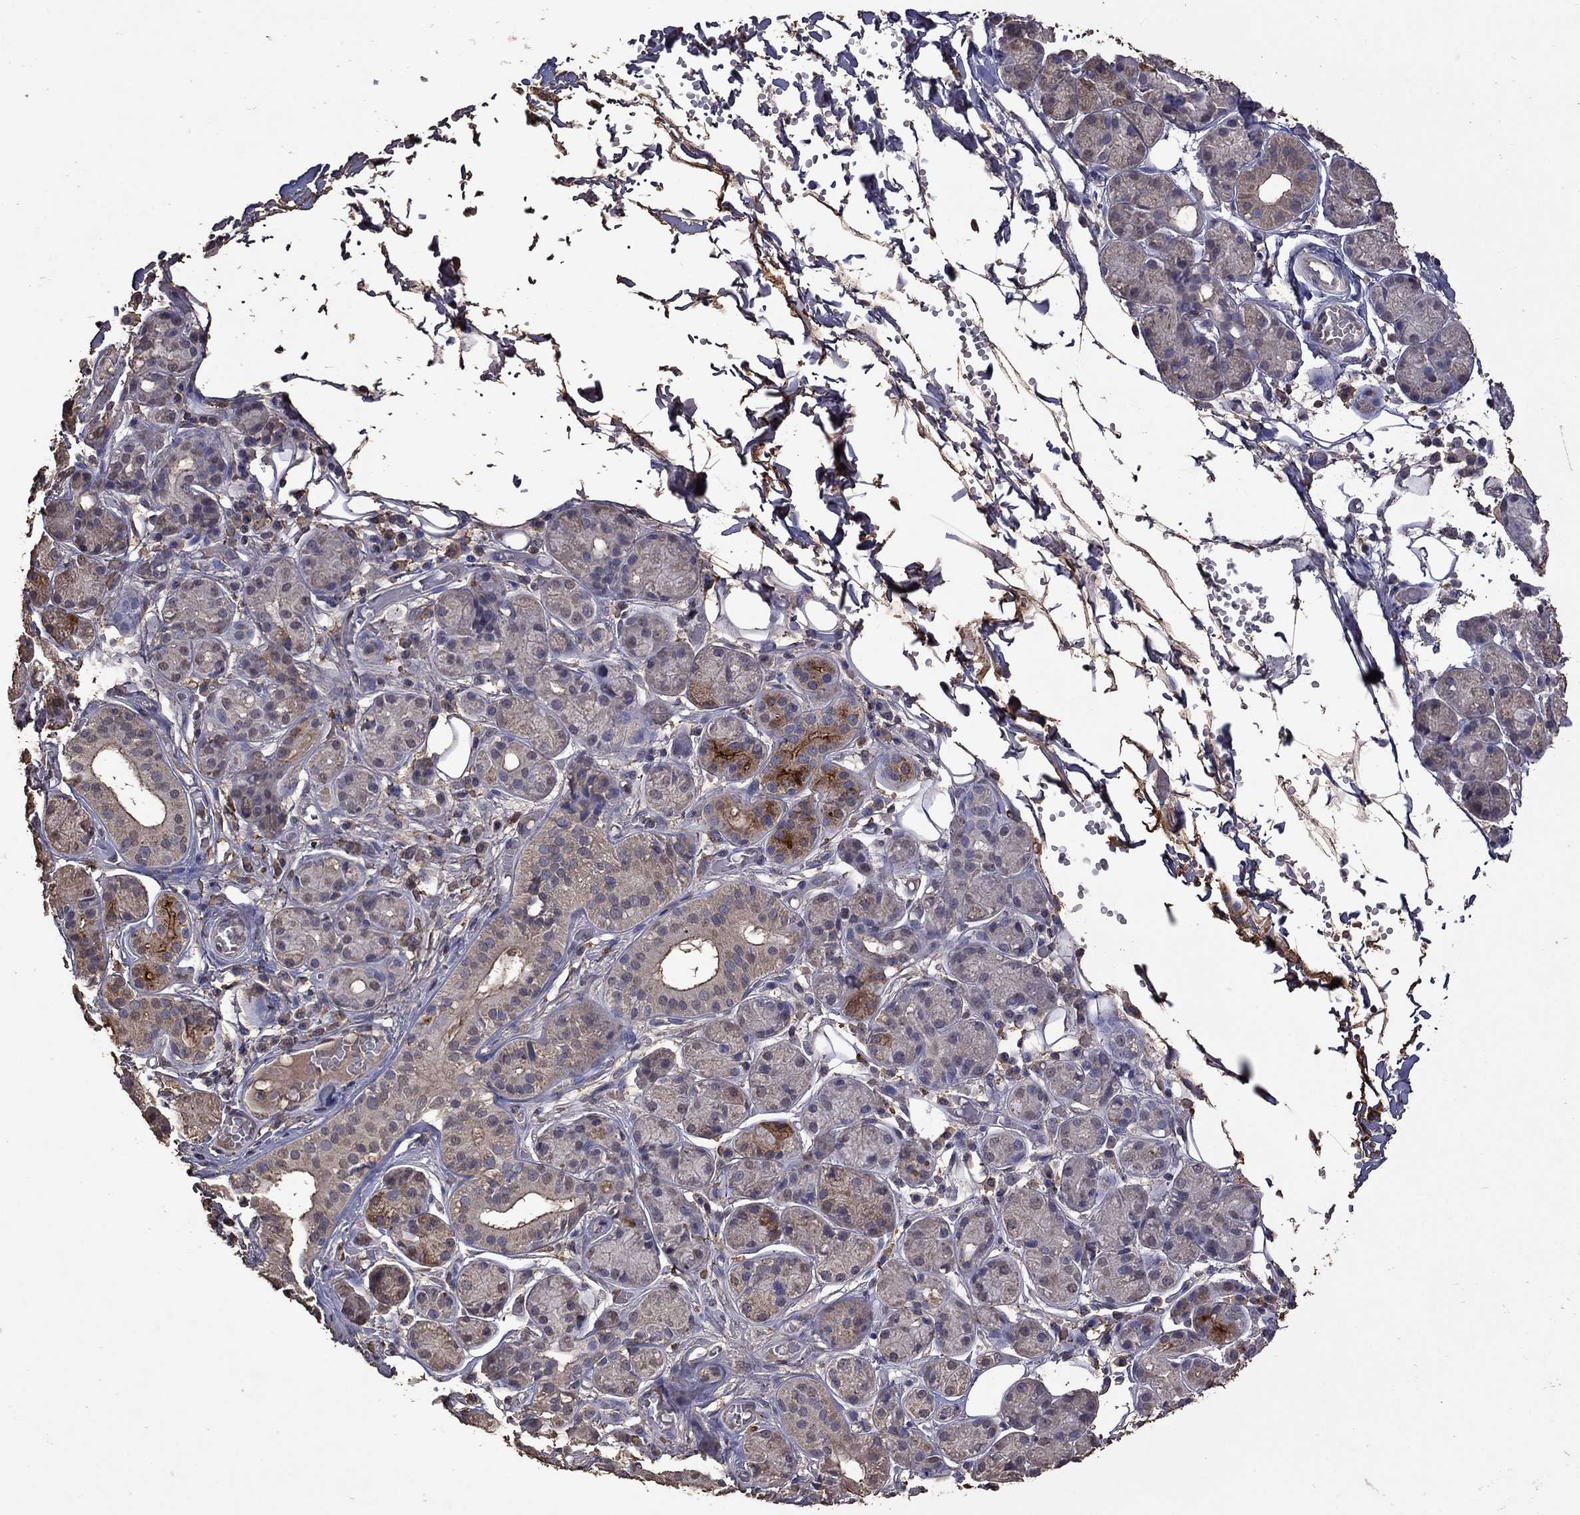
{"staining": {"intensity": "strong", "quantity": "<25%", "location": "cytoplasmic/membranous"}, "tissue": "salivary gland", "cell_type": "Glandular cells", "image_type": "normal", "snomed": [{"axis": "morphology", "description": "Normal tissue, NOS"}, {"axis": "topography", "description": "Salivary gland"}, {"axis": "topography", "description": "Peripheral nerve tissue"}], "caption": "Immunohistochemical staining of benign salivary gland demonstrates strong cytoplasmic/membranous protein expression in about <25% of glandular cells.", "gene": "SERPINA5", "patient": {"sex": "male", "age": 71}}